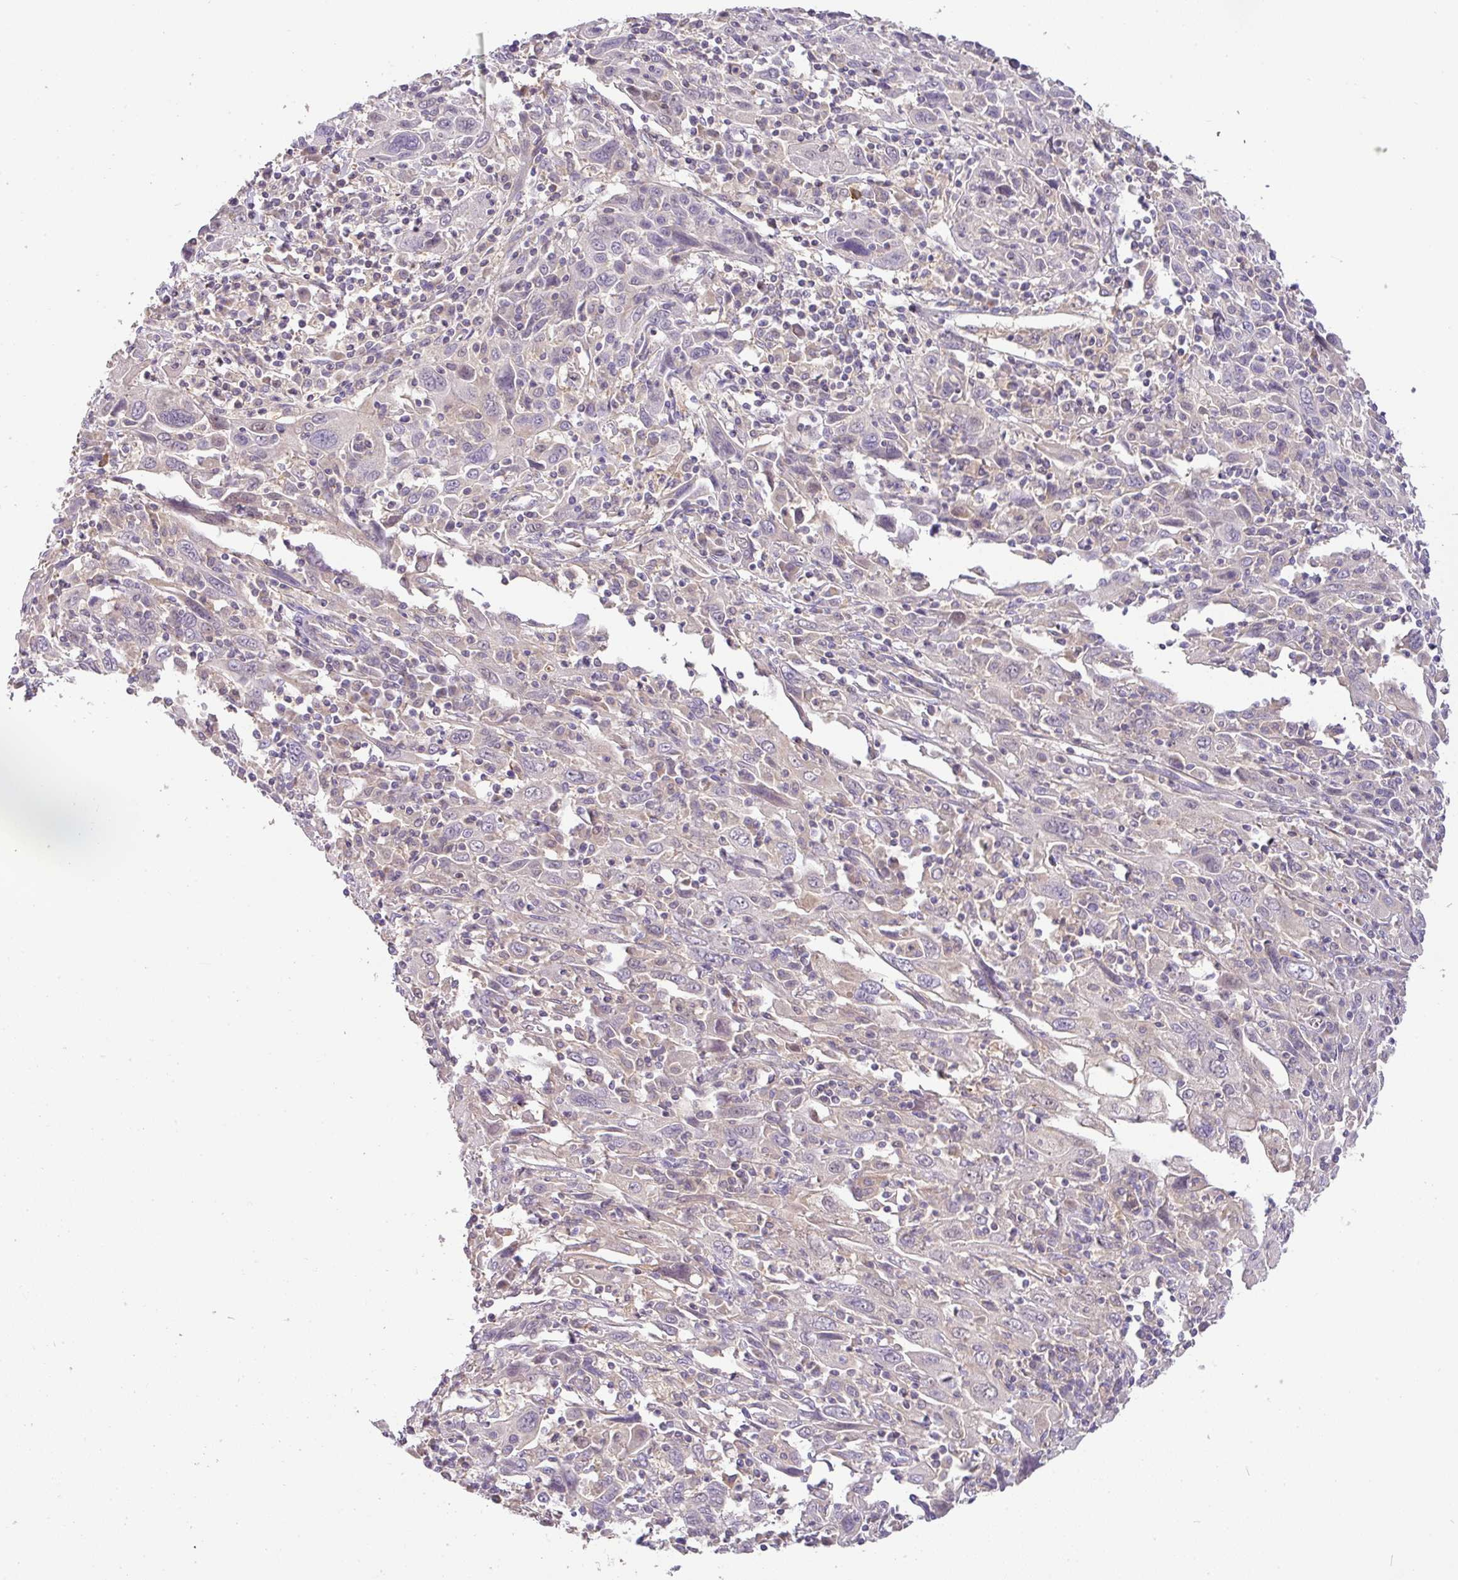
{"staining": {"intensity": "negative", "quantity": "none", "location": "none"}, "tissue": "cervical cancer", "cell_type": "Tumor cells", "image_type": "cancer", "snomed": [{"axis": "morphology", "description": "Squamous cell carcinoma, NOS"}, {"axis": "topography", "description": "Cervix"}], "caption": "Tumor cells are negative for protein expression in human squamous cell carcinoma (cervical).", "gene": "HOXC13", "patient": {"sex": "female", "age": 46}}